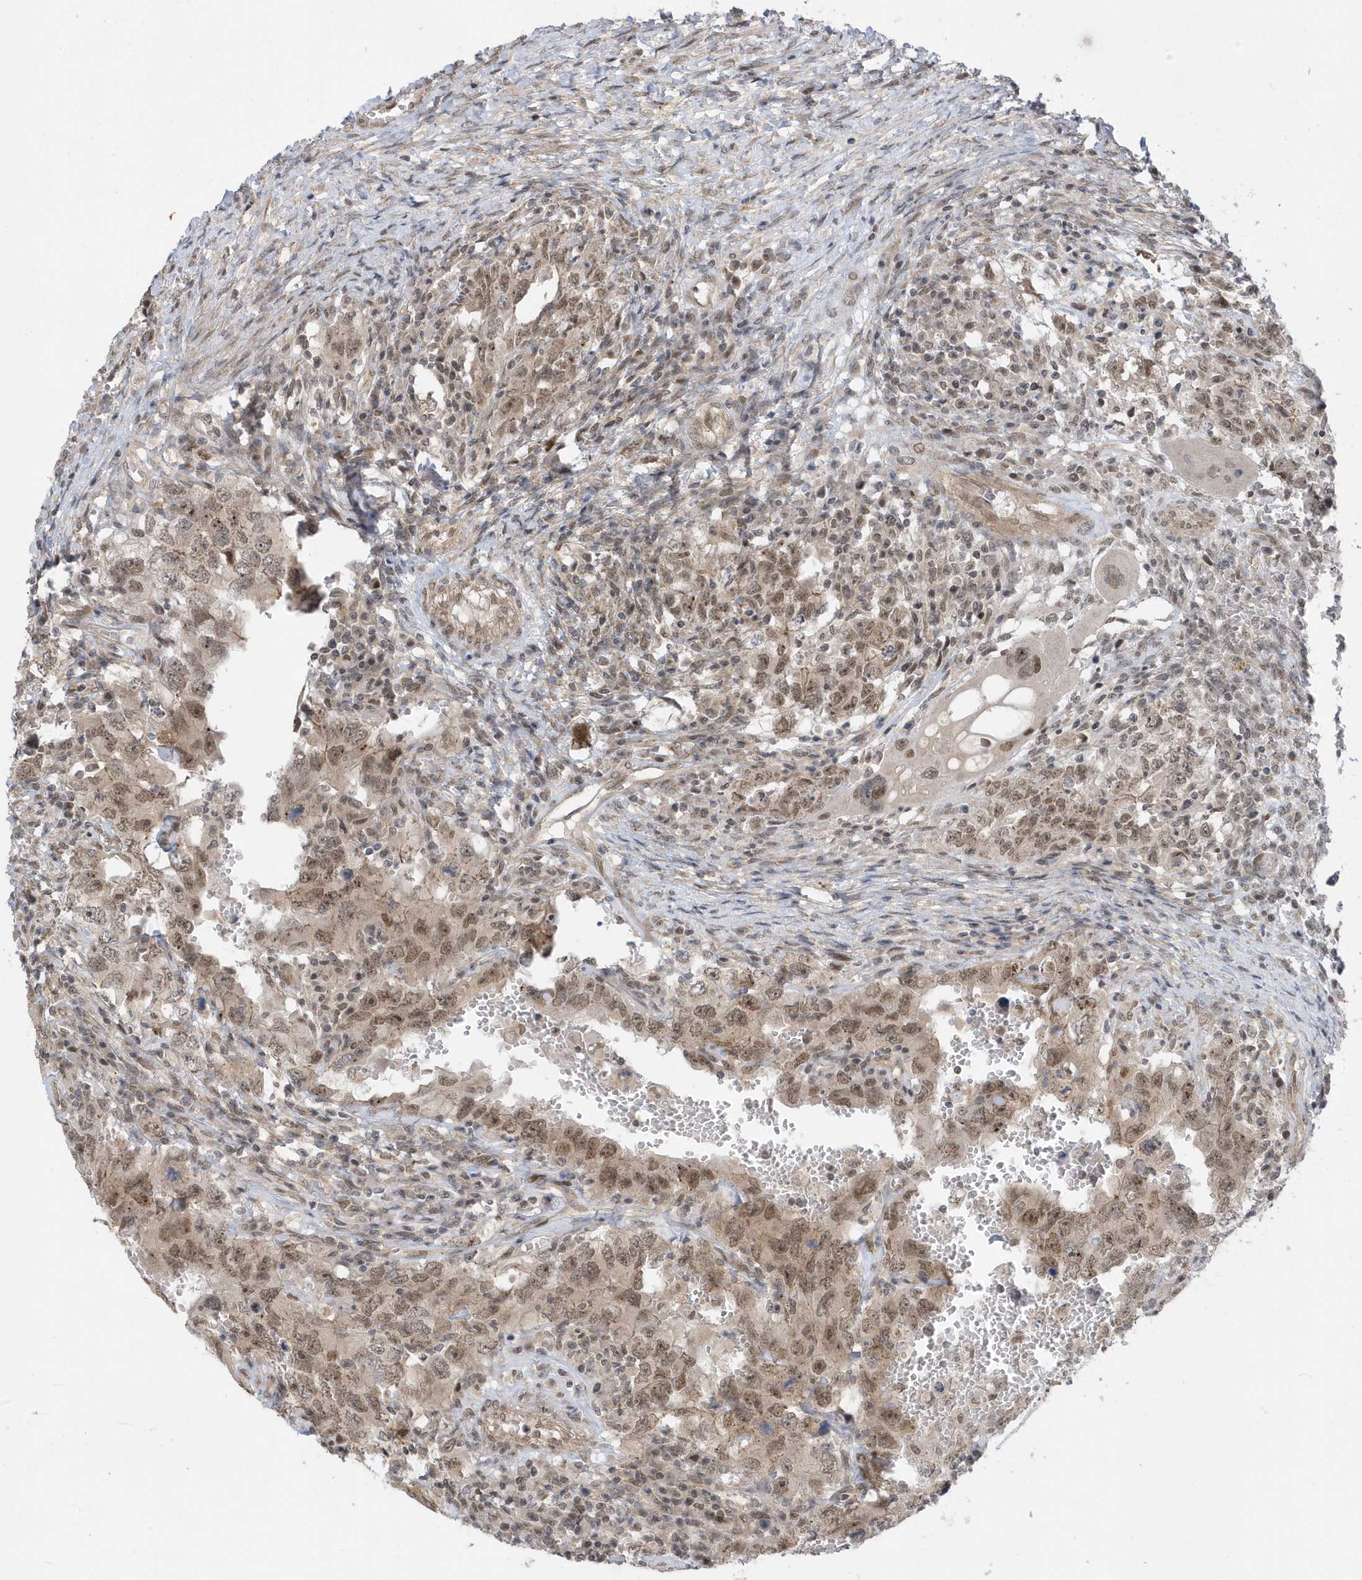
{"staining": {"intensity": "moderate", "quantity": ">75%", "location": "nuclear"}, "tissue": "testis cancer", "cell_type": "Tumor cells", "image_type": "cancer", "snomed": [{"axis": "morphology", "description": "Carcinoma, Embryonal, NOS"}, {"axis": "topography", "description": "Testis"}], "caption": "Human testis cancer (embryonal carcinoma) stained with a brown dye demonstrates moderate nuclear positive staining in approximately >75% of tumor cells.", "gene": "USP53", "patient": {"sex": "male", "age": 26}}